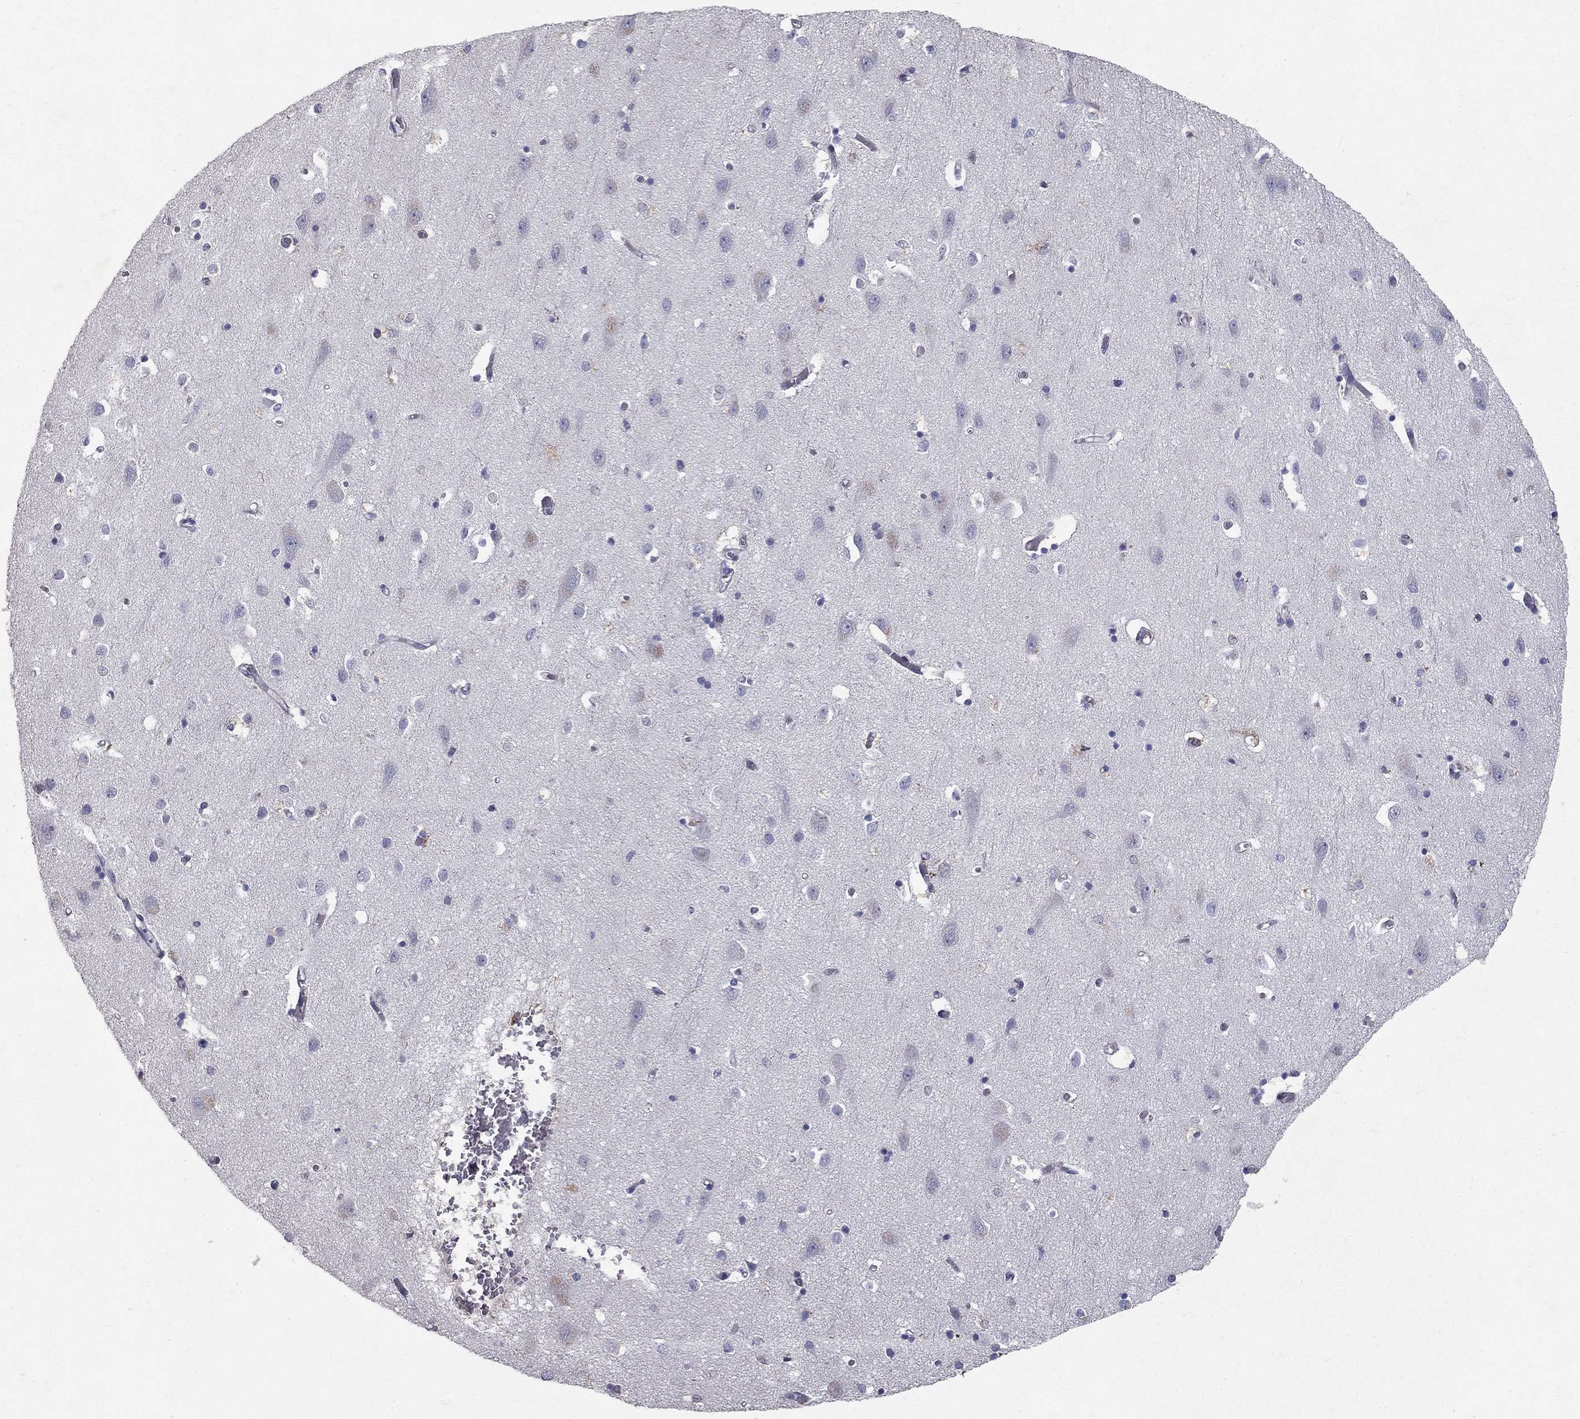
{"staining": {"intensity": "negative", "quantity": "none", "location": "none"}, "tissue": "cerebral cortex", "cell_type": "Endothelial cells", "image_type": "normal", "snomed": [{"axis": "morphology", "description": "Normal tissue, NOS"}, {"axis": "topography", "description": "Cerebral cortex"}], "caption": "An image of cerebral cortex stained for a protein exhibits no brown staining in endothelial cells. The staining was performed using DAB (3,3'-diaminobenzidine) to visualize the protein expression in brown, while the nuclei were stained in blue with hematoxylin (Magnification: 20x).", "gene": "CLIC6", "patient": {"sex": "male", "age": 70}}